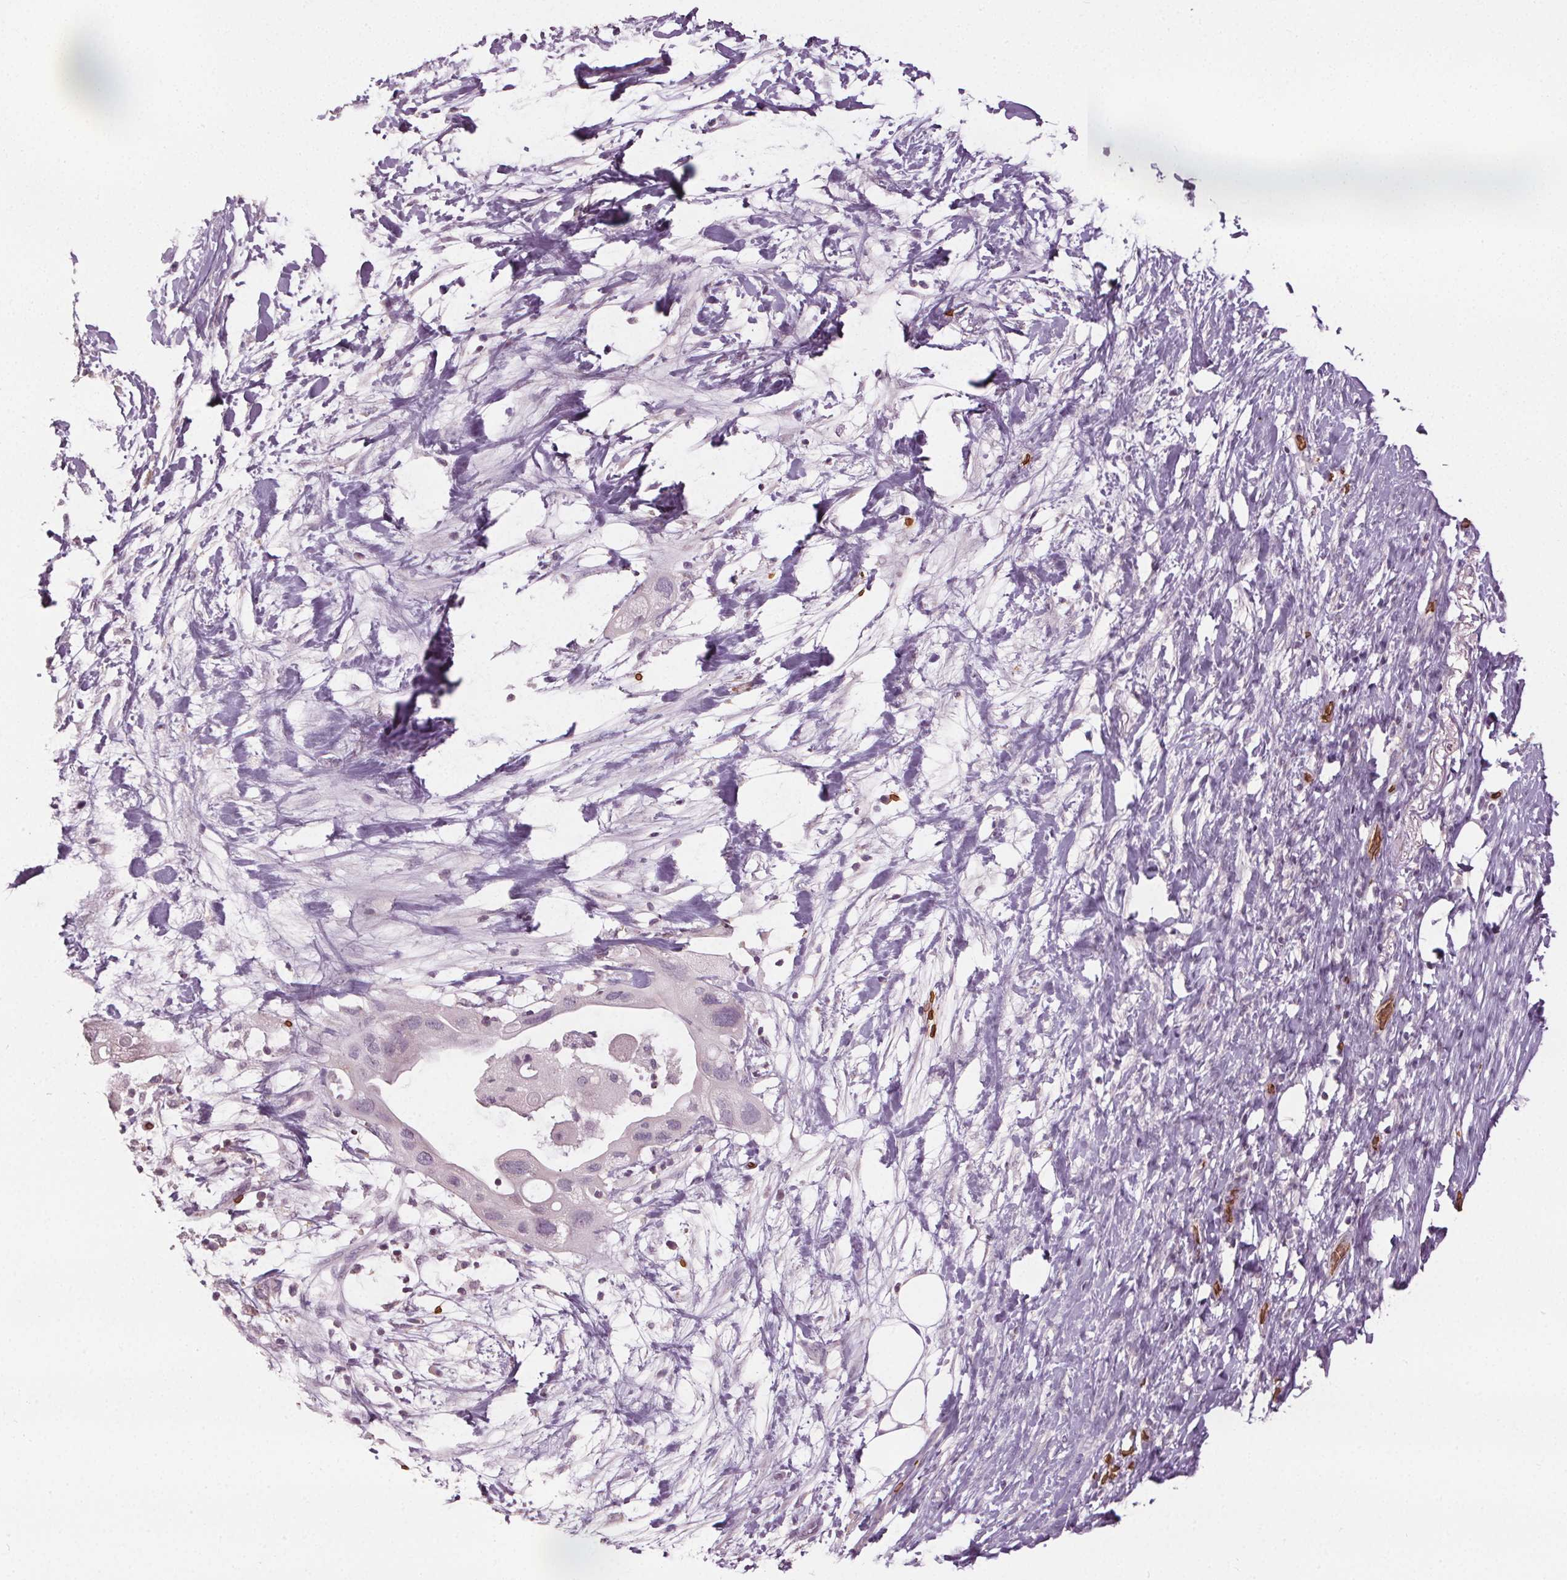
{"staining": {"intensity": "negative", "quantity": "none", "location": "none"}, "tissue": "pancreatic cancer", "cell_type": "Tumor cells", "image_type": "cancer", "snomed": [{"axis": "morphology", "description": "Adenocarcinoma, NOS"}, {"axis": "topography", "description": "Pancreas"}], "caption": "The histopathology image displays no staining of tumor cells in adenocarcinoma (pancreatic).", "gene": "SLC4A1", "patient": {"sex": "female", "age": 72}}